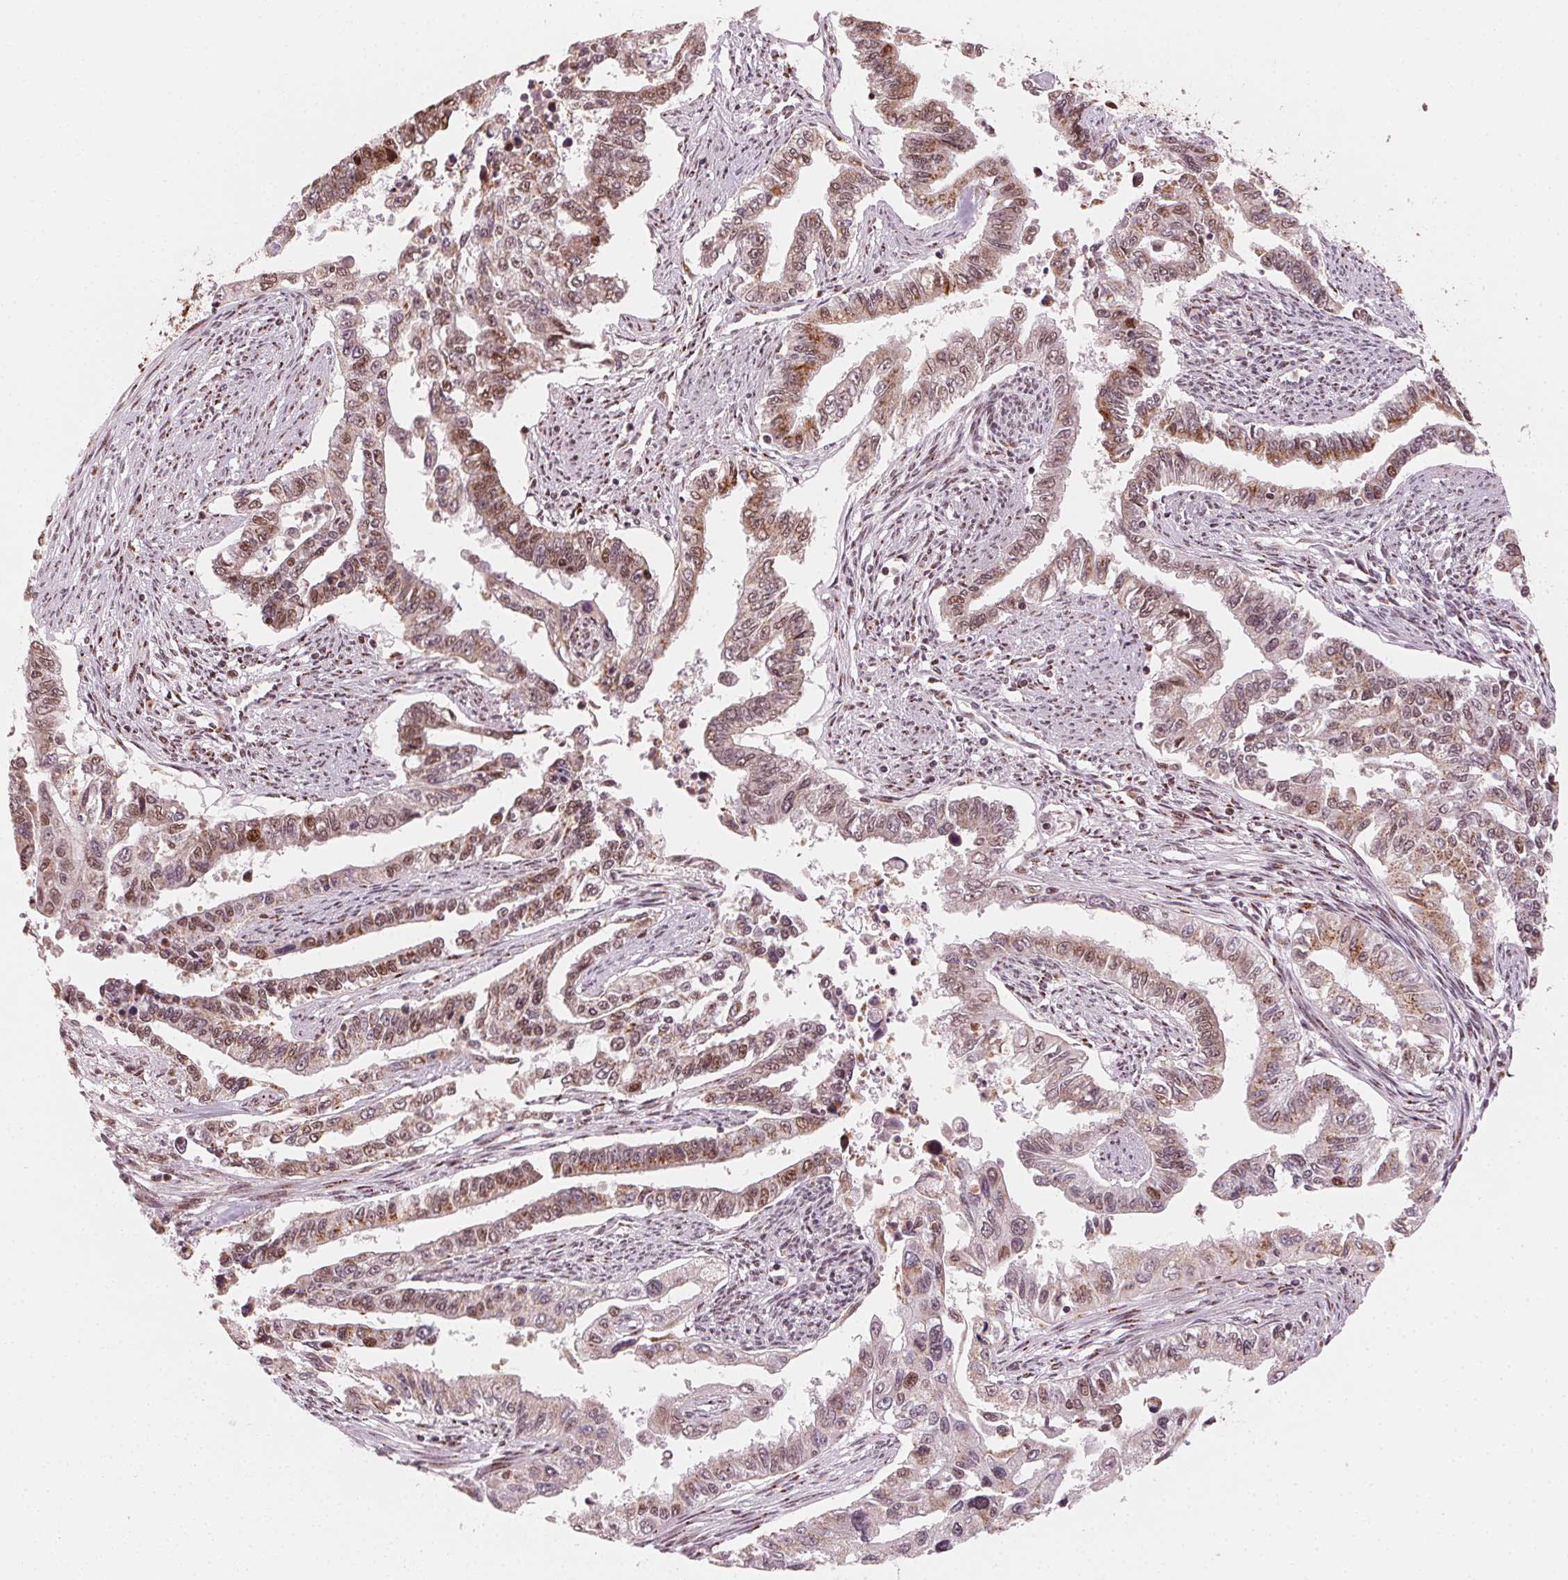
{"staining": {"intensity": "weak", "quantity": ">75%", "location": "cytoplasmic/membranous,nuclear"}, "tissue": "endometrial cancer", "cell_type": "Tumor cells", "image_type": "cancer", "snomed": [{"axis": "morphology", "description": "Adenocarcinoma, NOS"}, {"axis": "topography", "description": "Uterus"}], "caption": "The photomicrograph shows a brown stain indicating the presence of a protein in the cytoplasmic/membranous and nuclear of tumor cells in adenocarcinoma (endometrial).", "gene": "TOPORS", "patient": {"sex": "female", "age": 59}}